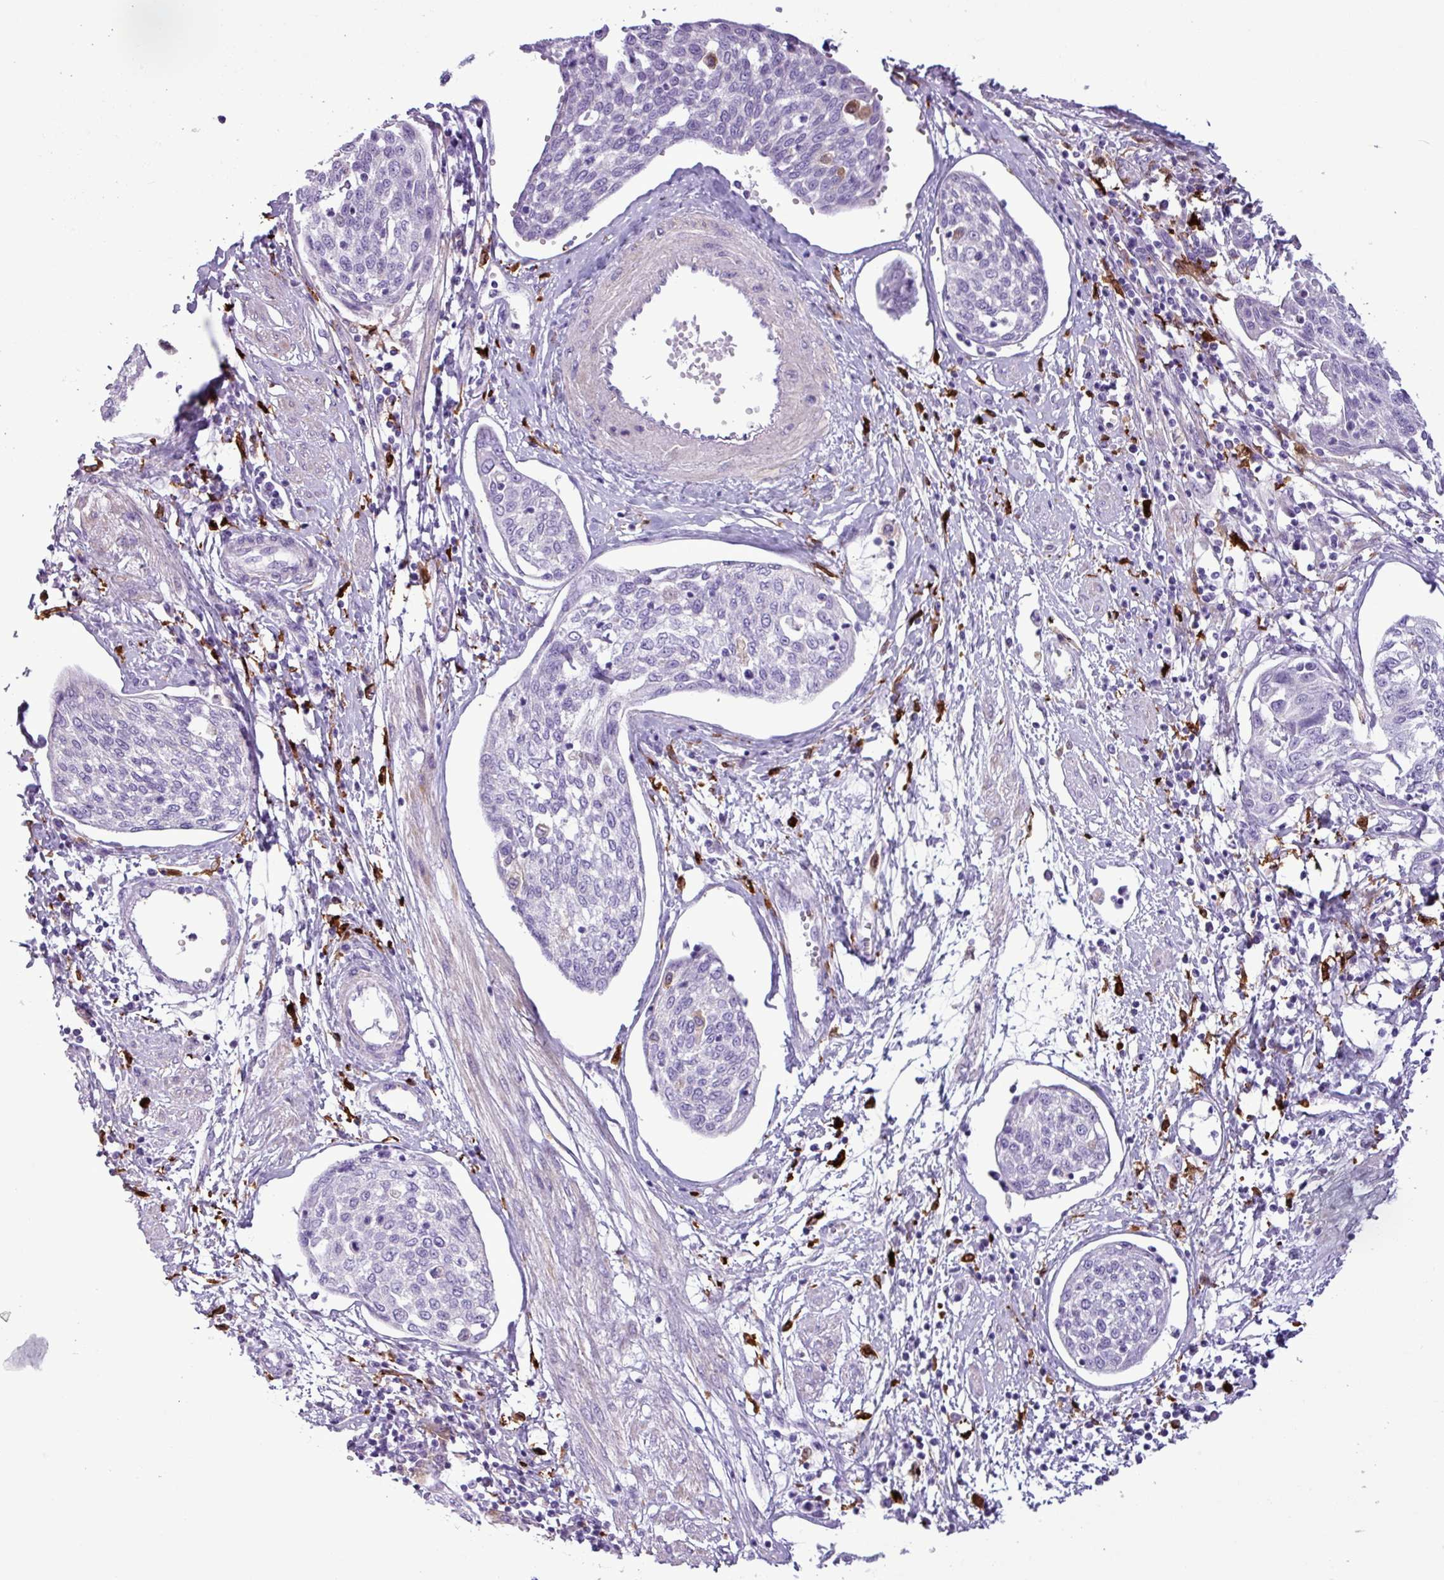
{"staining": {"intensity": "negative", "quantity": "none", "location": "none"}, "tissue": "cervical cancer", "cell_type": "Tumor cells", "image_type": "cancer", "snomed": [{"axis": "morphology", "description": "Squamous cell carcinoma, NOS"}, {"axis": "topography", "description": "Cervix"}], "caption": "The immunohistochemistry photomicrograph has no significant staining in tumor cells of squamous cell carcinoma (cervical) tissue. (Brightfield microscopy of DAB immunohistochemistry (IHC) at high magnification).", "gene": "TMEM200C", "patient": {"sex": "female", "age": 34}}